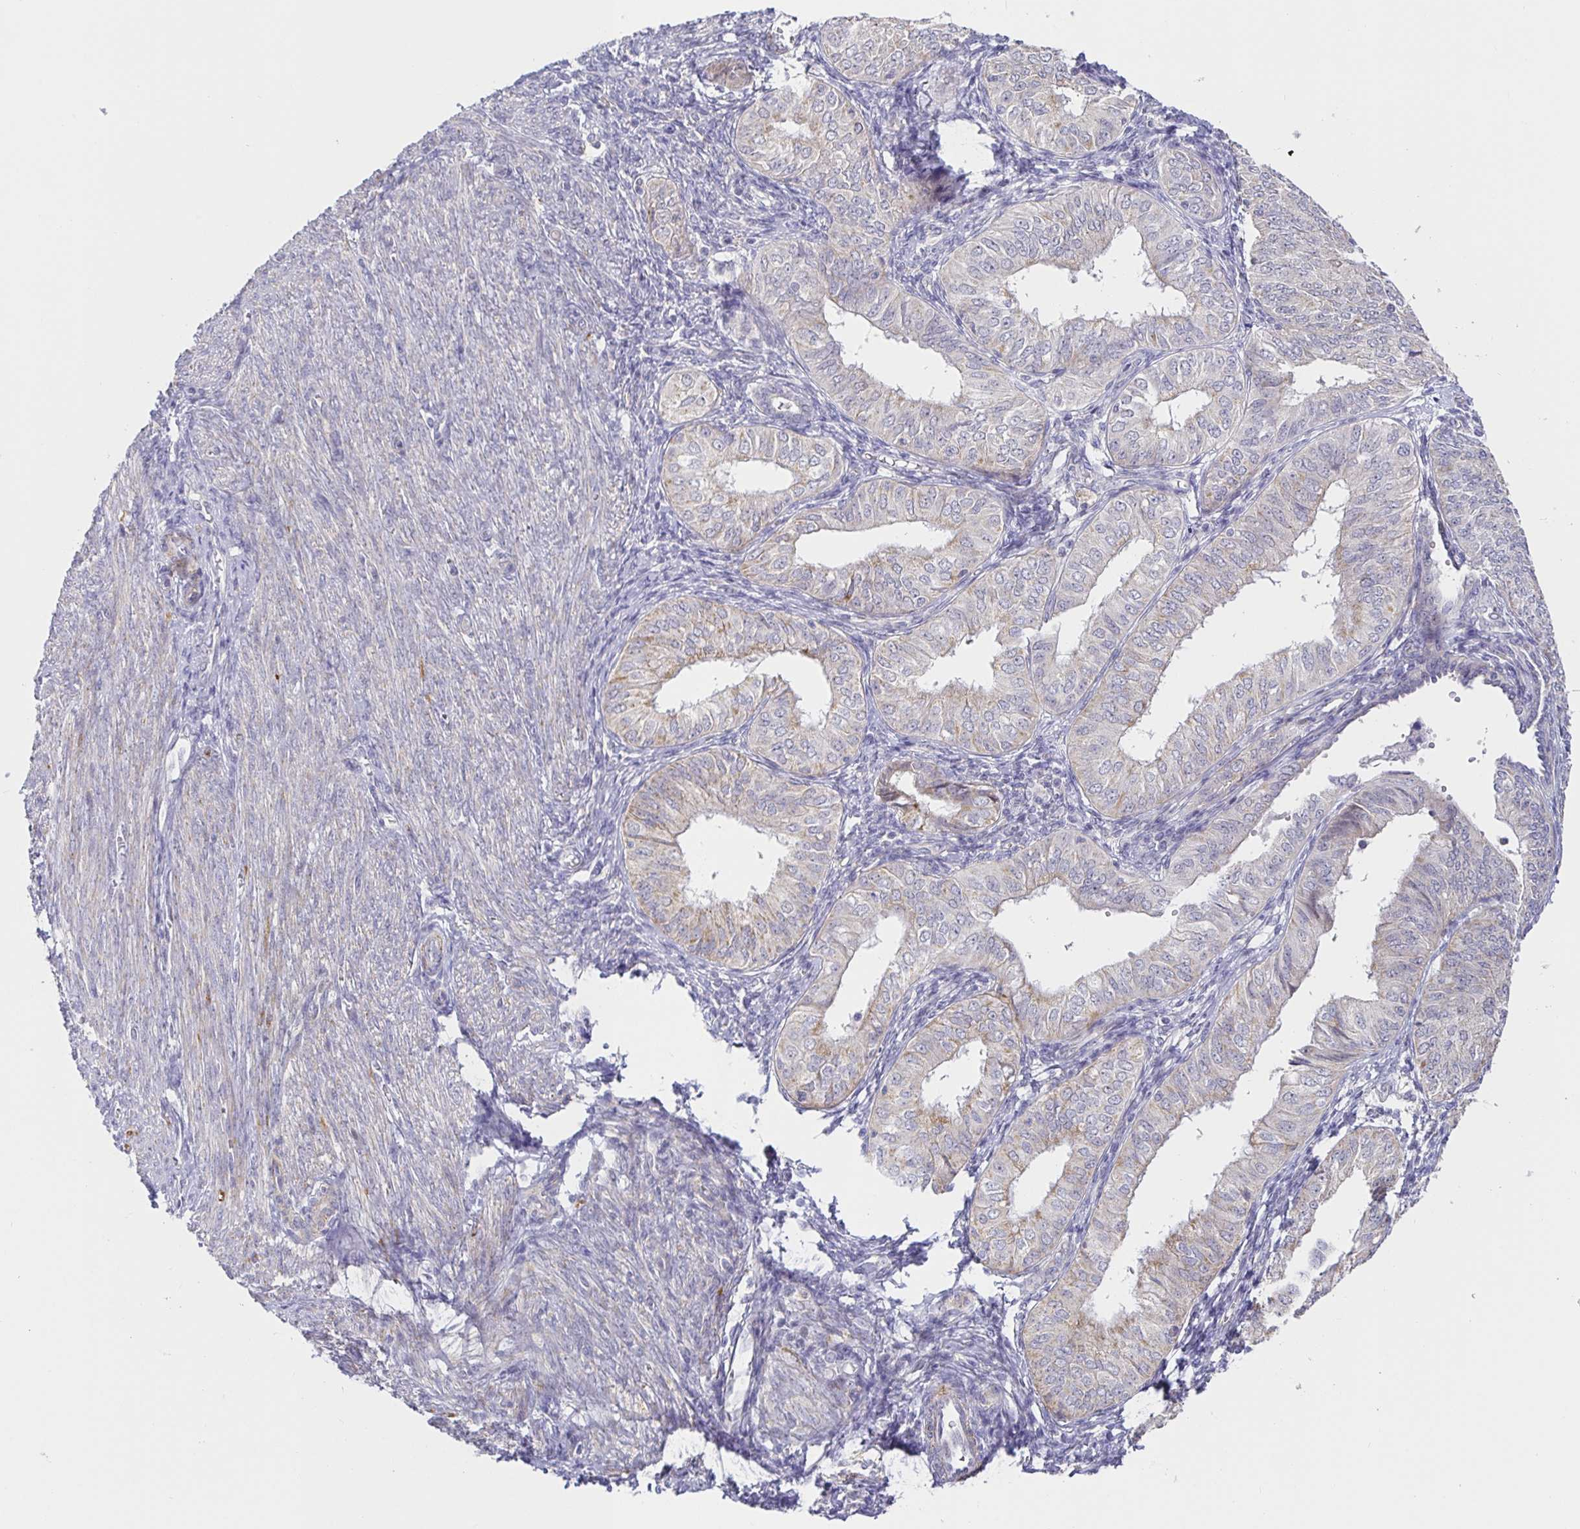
{"staining": {"intensity": "negative", "quantity": "none", "location": "none"}, "tissue": "endometrial cancer", "cell_type": "Tumor cells", "image_type": "cancer", "snomed": [{"axis": "morphology", "description": "Adenocarcinoma, NOS"}, {"axis": "topography", "description": "Endometrium"}], "caption": "This is an immunohistochemistry (IHC) histopathology image of human endometrial adenocarcinoma. There is no staining in tumor cells.", "gene": "CIT", "patient": {"sex": "female", "age": 58}}